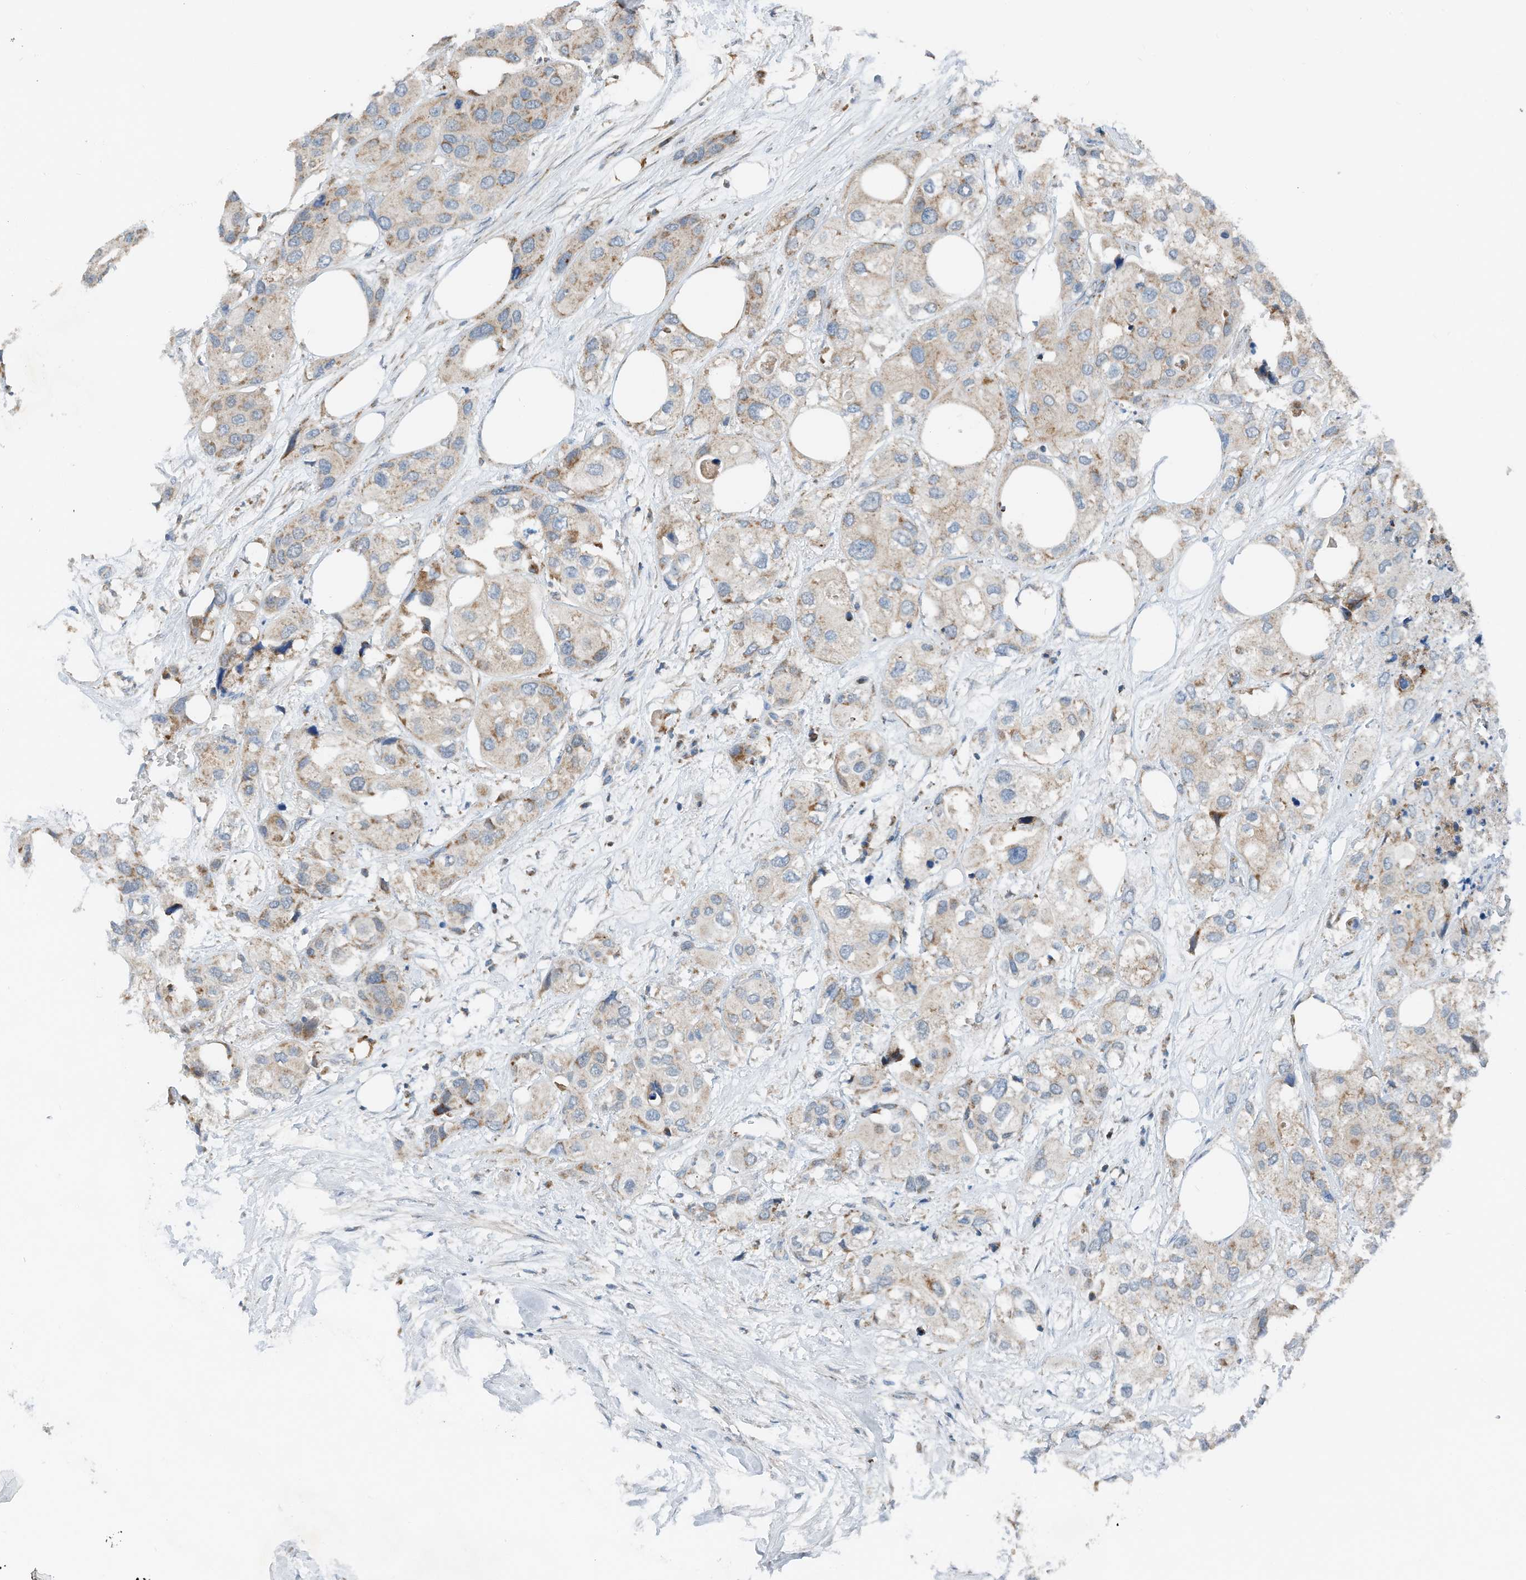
{"staining": {"intensity": "weak", "quantity": "25%-75%", "location": "cytoplasmic/membranous"}, "tissue": "urothelial cancer", "cell_type": "Tumor cells", "image_type": "cancer", "snomed": [{"axis": "morphology", "description": "Urothelial carcinoma, High grade"}, {"axis": "topography", "description": "Urinary bladder"}], "caption": "The immunohistochemical stain shows weak cytoplasmic/membranous expression in tumor cells of urothelial carcinoma (high-grade) tissue.", "gene": "RMND1", "patient": {"sex": "male", "age": 64}}